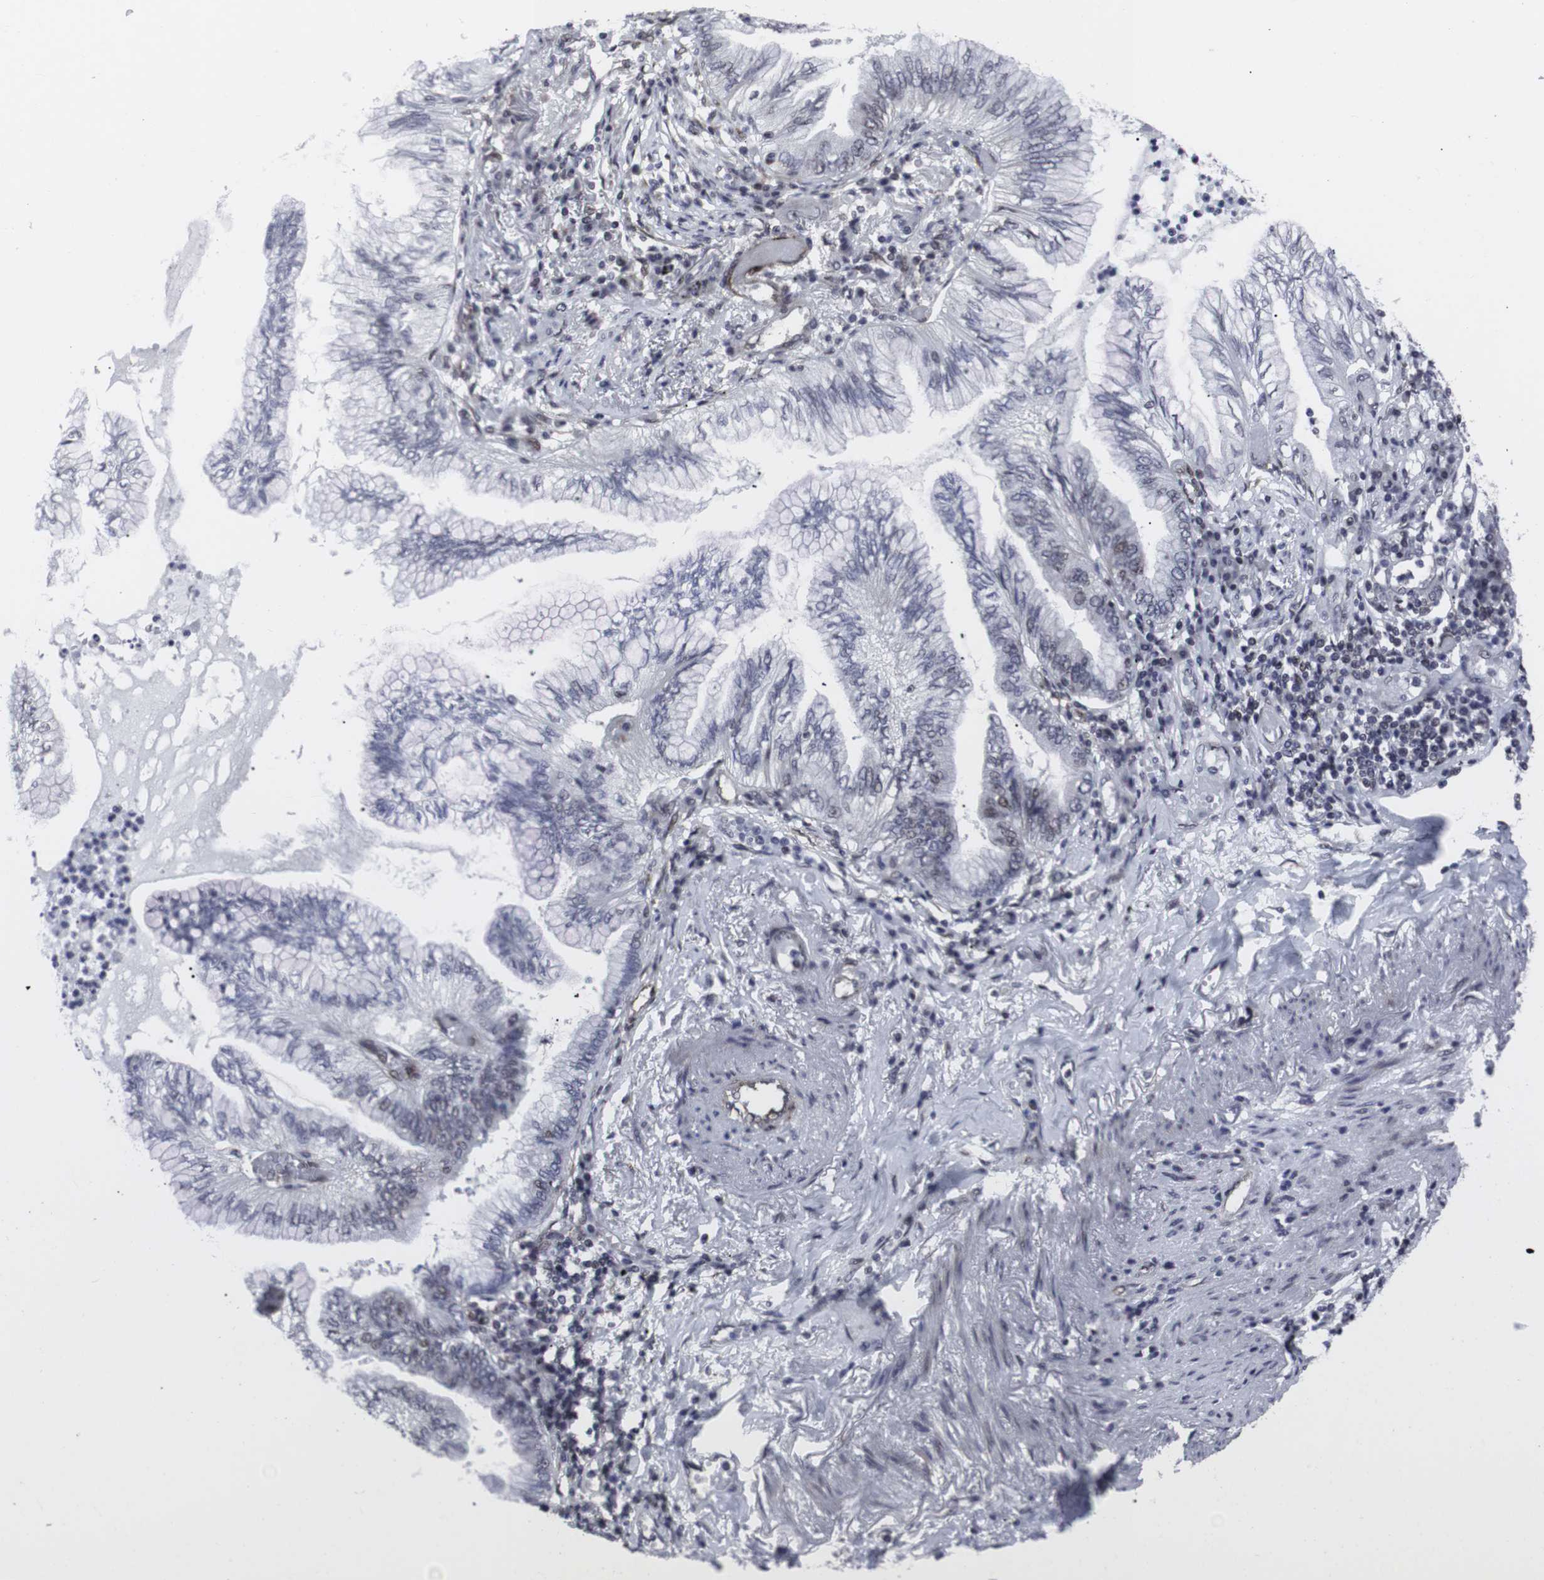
{"staining": {"intensity": "negative", "quantity": "none", "location": "none"}, "tissue": "lung cancer", "cell_type": "Tumor cells", "image_type": "cancer", "snomed": [{"axis": "morphology", "description": "Normal tissue, NOS"}, {"axis": "morphology", "description": "Adenocarcinoma, NOS"}, {"axis": "topography", "description": "Bronchus"}, {"axis": "topography", "description": "Lung"}], "caption": "The immunohistochemistry photomicrograph has no significant positivity in tumor cells of lung cancer tissue.", "gene": "MLH1", "patient": {"sex": "female", "age": 70}}